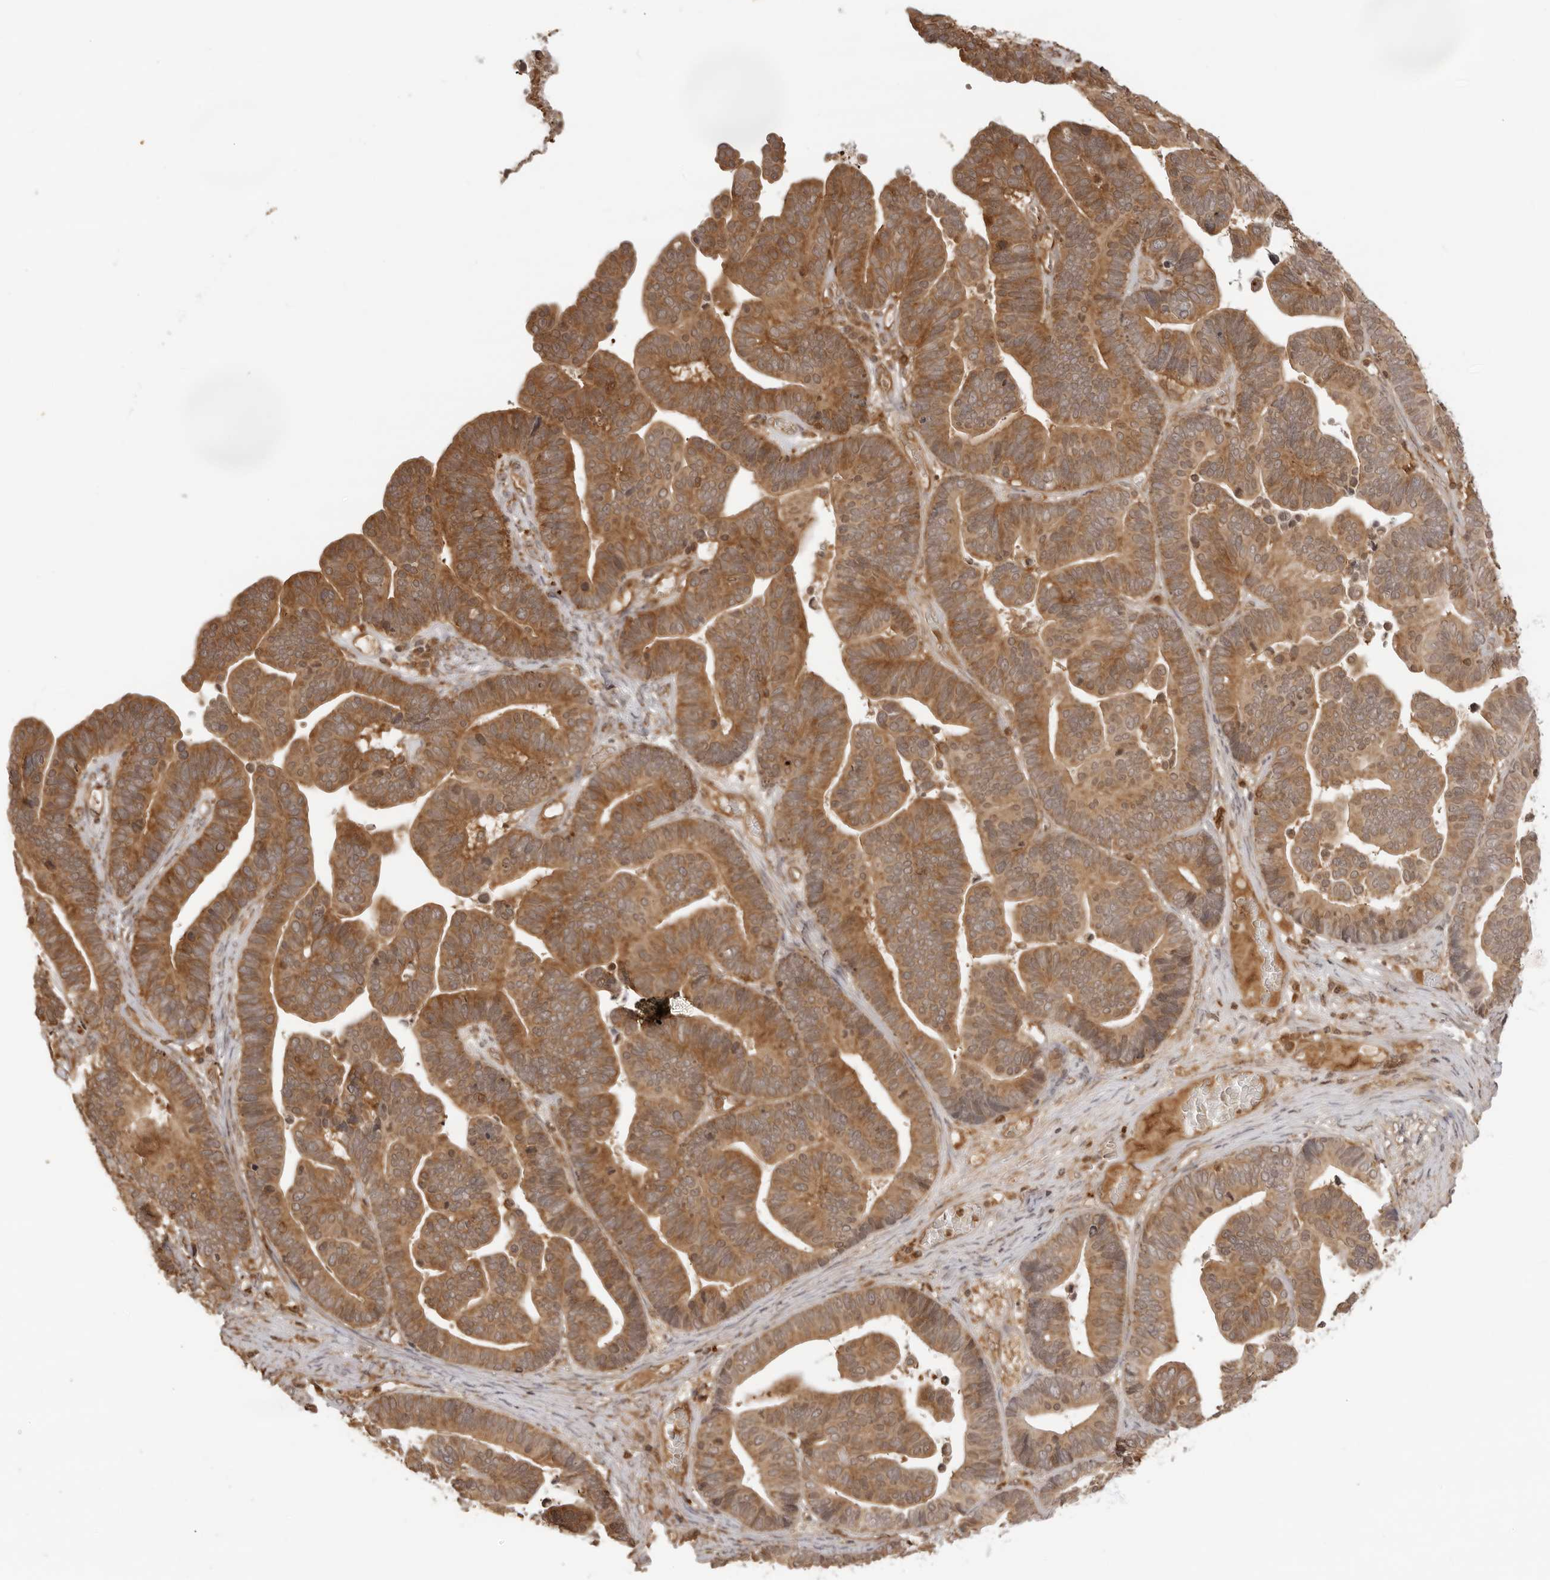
{"staining": {"intensity": "moderate", "quantity": ">75%", "location": "cytoplasmic/membranous"}, "tissue": "ovarian cancer", "cell_type": "Tumor cells", "image_type": "cancer", "snomed": [{"axis": "morphology", "description": "Cystadenocarcinoma, serous, NOS"}, {"axis": "topography", "description": "Ovary"}], "caption": "Immunohistochemical staining of human ovarian serous cystadenocarcinoma reveals moderate cytoplasmic/membranous protein staining in about >75% of tumor cells.", "gene": "IKBKE", "patient": {"sex": "female", "age": 56}}